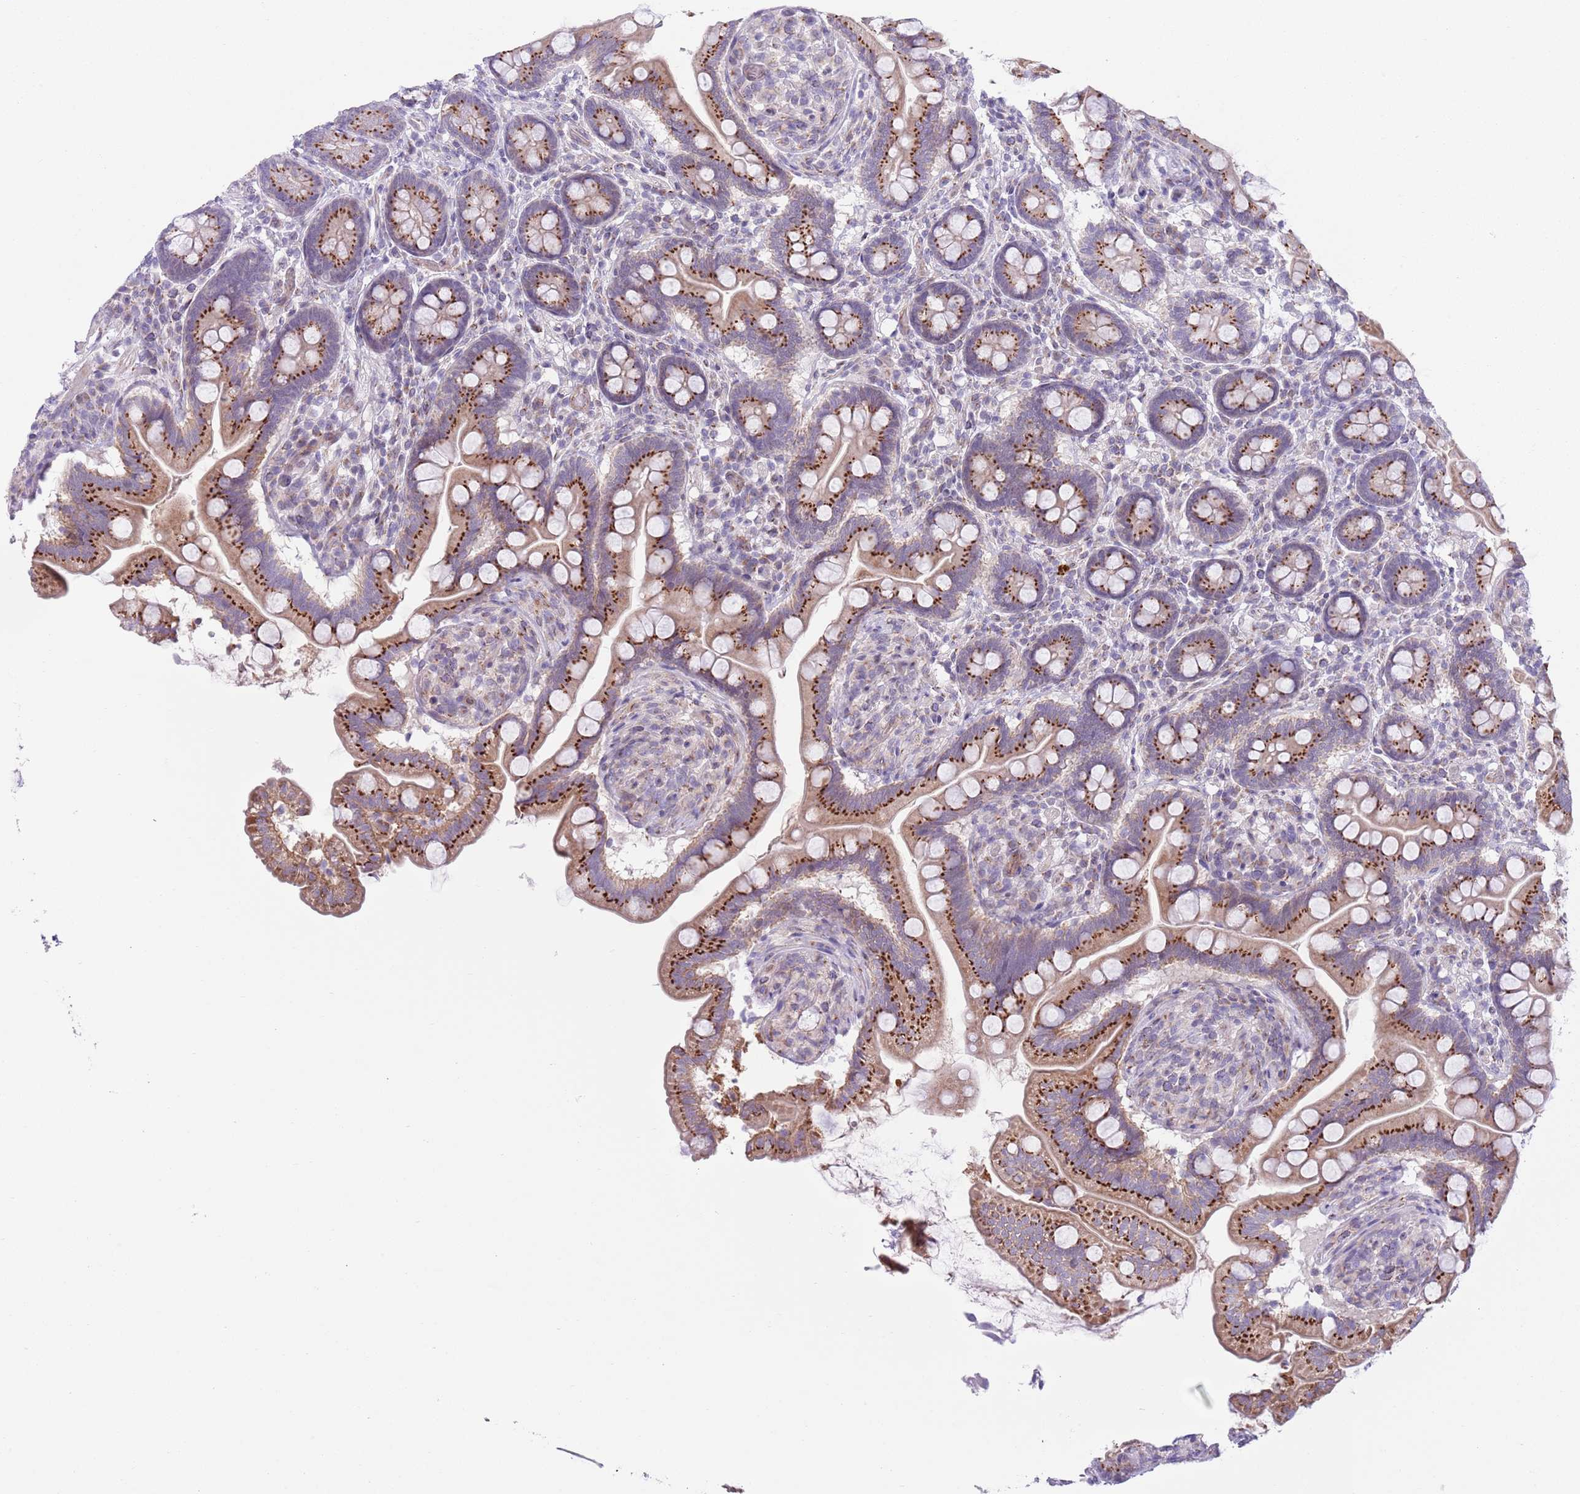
{"staining": {"intensity": "strong", "quantity": ">75%", "location": "cytoplasmic/membranous"}, "tissue": "small intestine", "cell_type": "Glandular cells", "image_type": "normal", "snomed": [{"axis": "morphology", "description": "Normal tissue, NOS"}, {"axis": "topography", "description": "Small intestine"}], "caption": "High-power microscopy captured an immunohistochemistry micrograph of normal small intestine, revealing strong cytoplasmic/membranous expression in approximately >75% of glandular cells.", "gene": "C20orf96", "patient": {"sex": "female", "age": 64}}